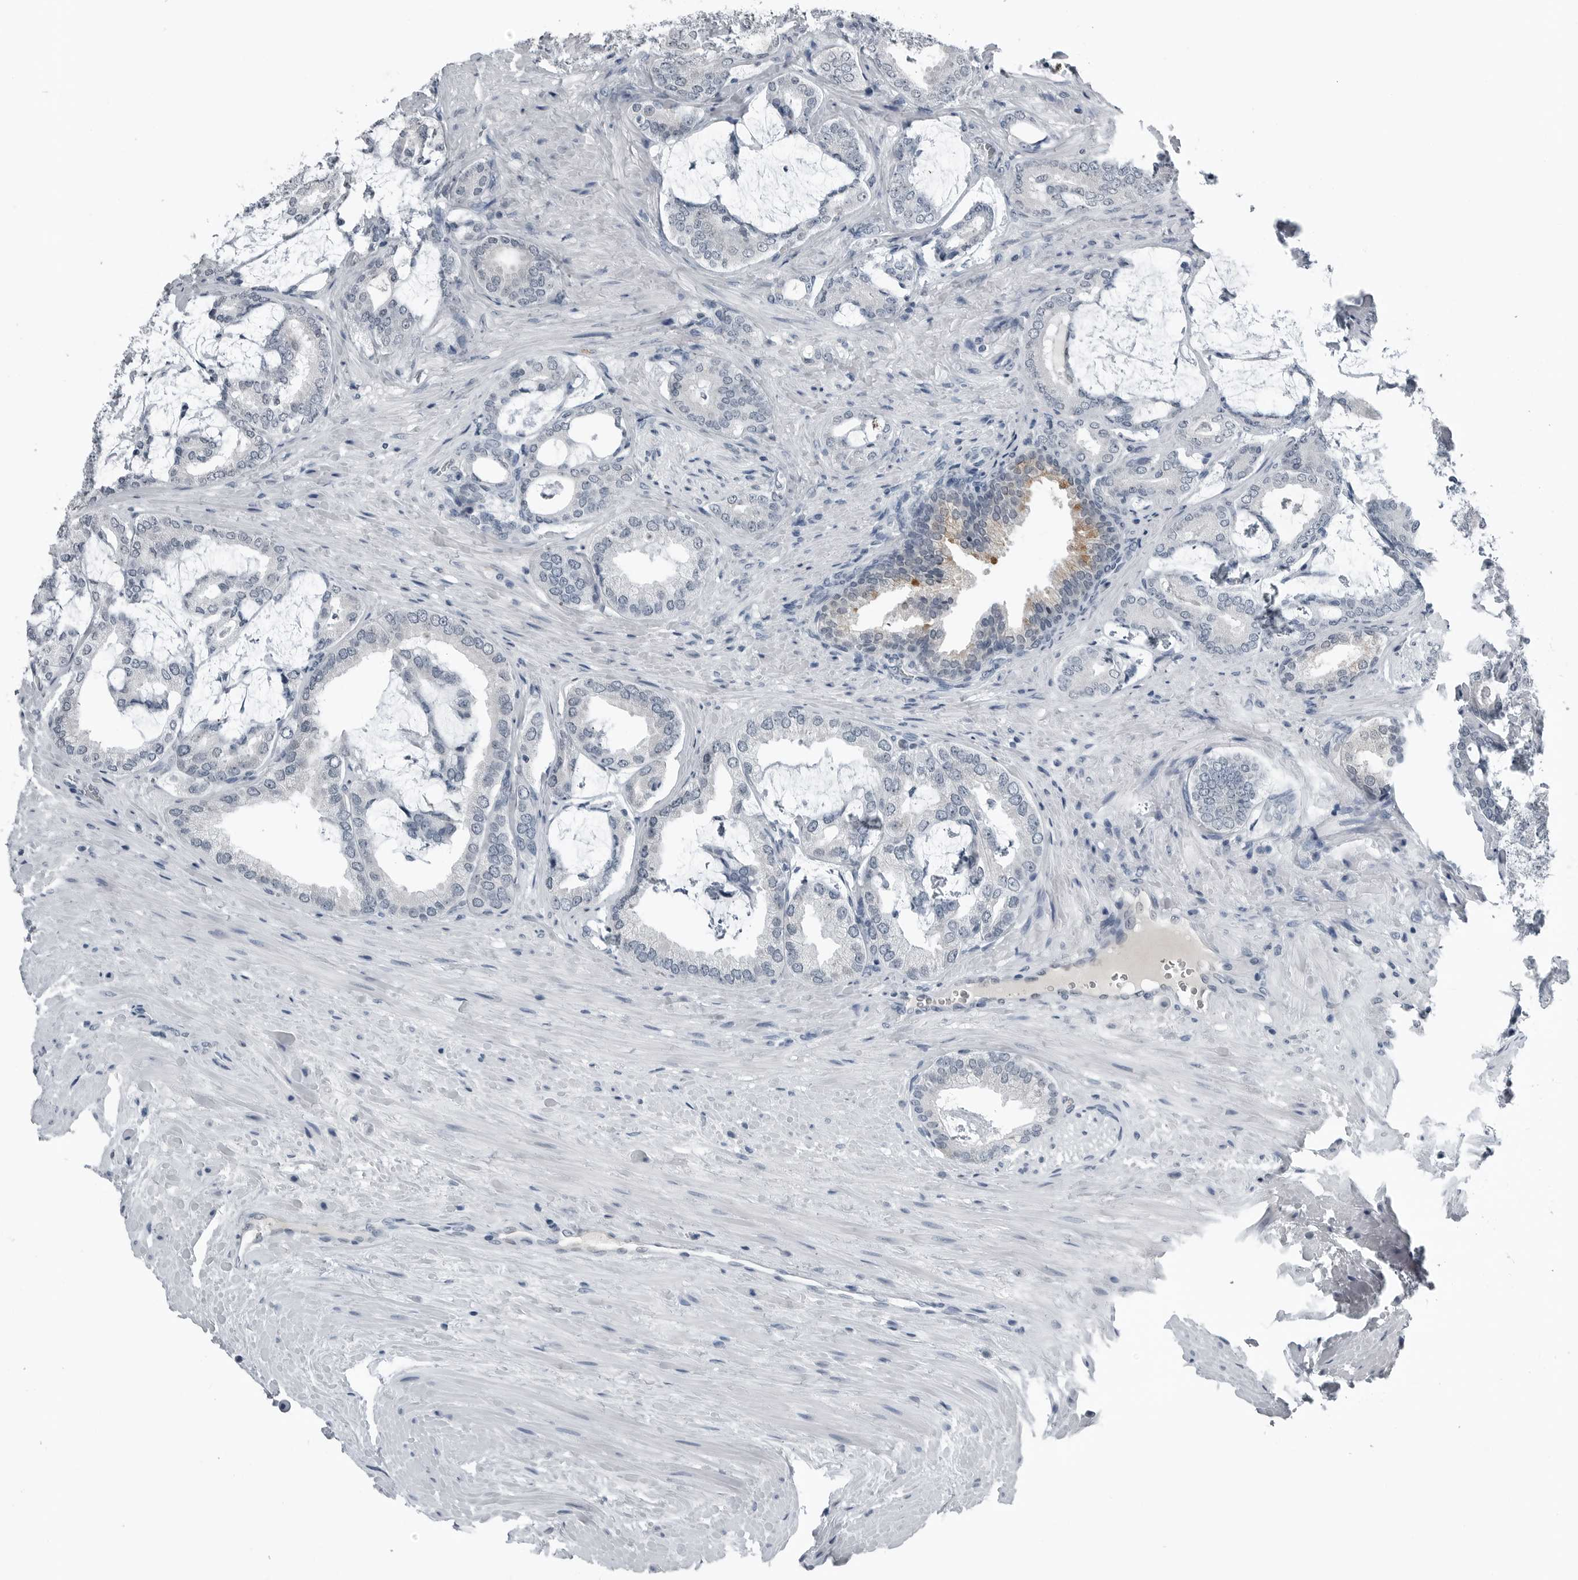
{"staining": {"intensity": "negative", "quantity": "none", "location": "none"}, "tissue": "prostate cancer", "cell_type": "Tumor cells", "image_type": "cancer", "snomed": [{"axis": "morphology", "description": "Adenocarcinoma, Low grade"}, {"axis": "topography", "description": "Prostate"}], "caption": "This image is of prostate cancer (low-grade adenocarcinoma) stained with immunohistochemistry to label a protein in brown with the nuclei are counter-stained blue. There is no staining in tumor cells.", "gene": "SPINK1", "patient": {"sex": "male", "age": 71}}